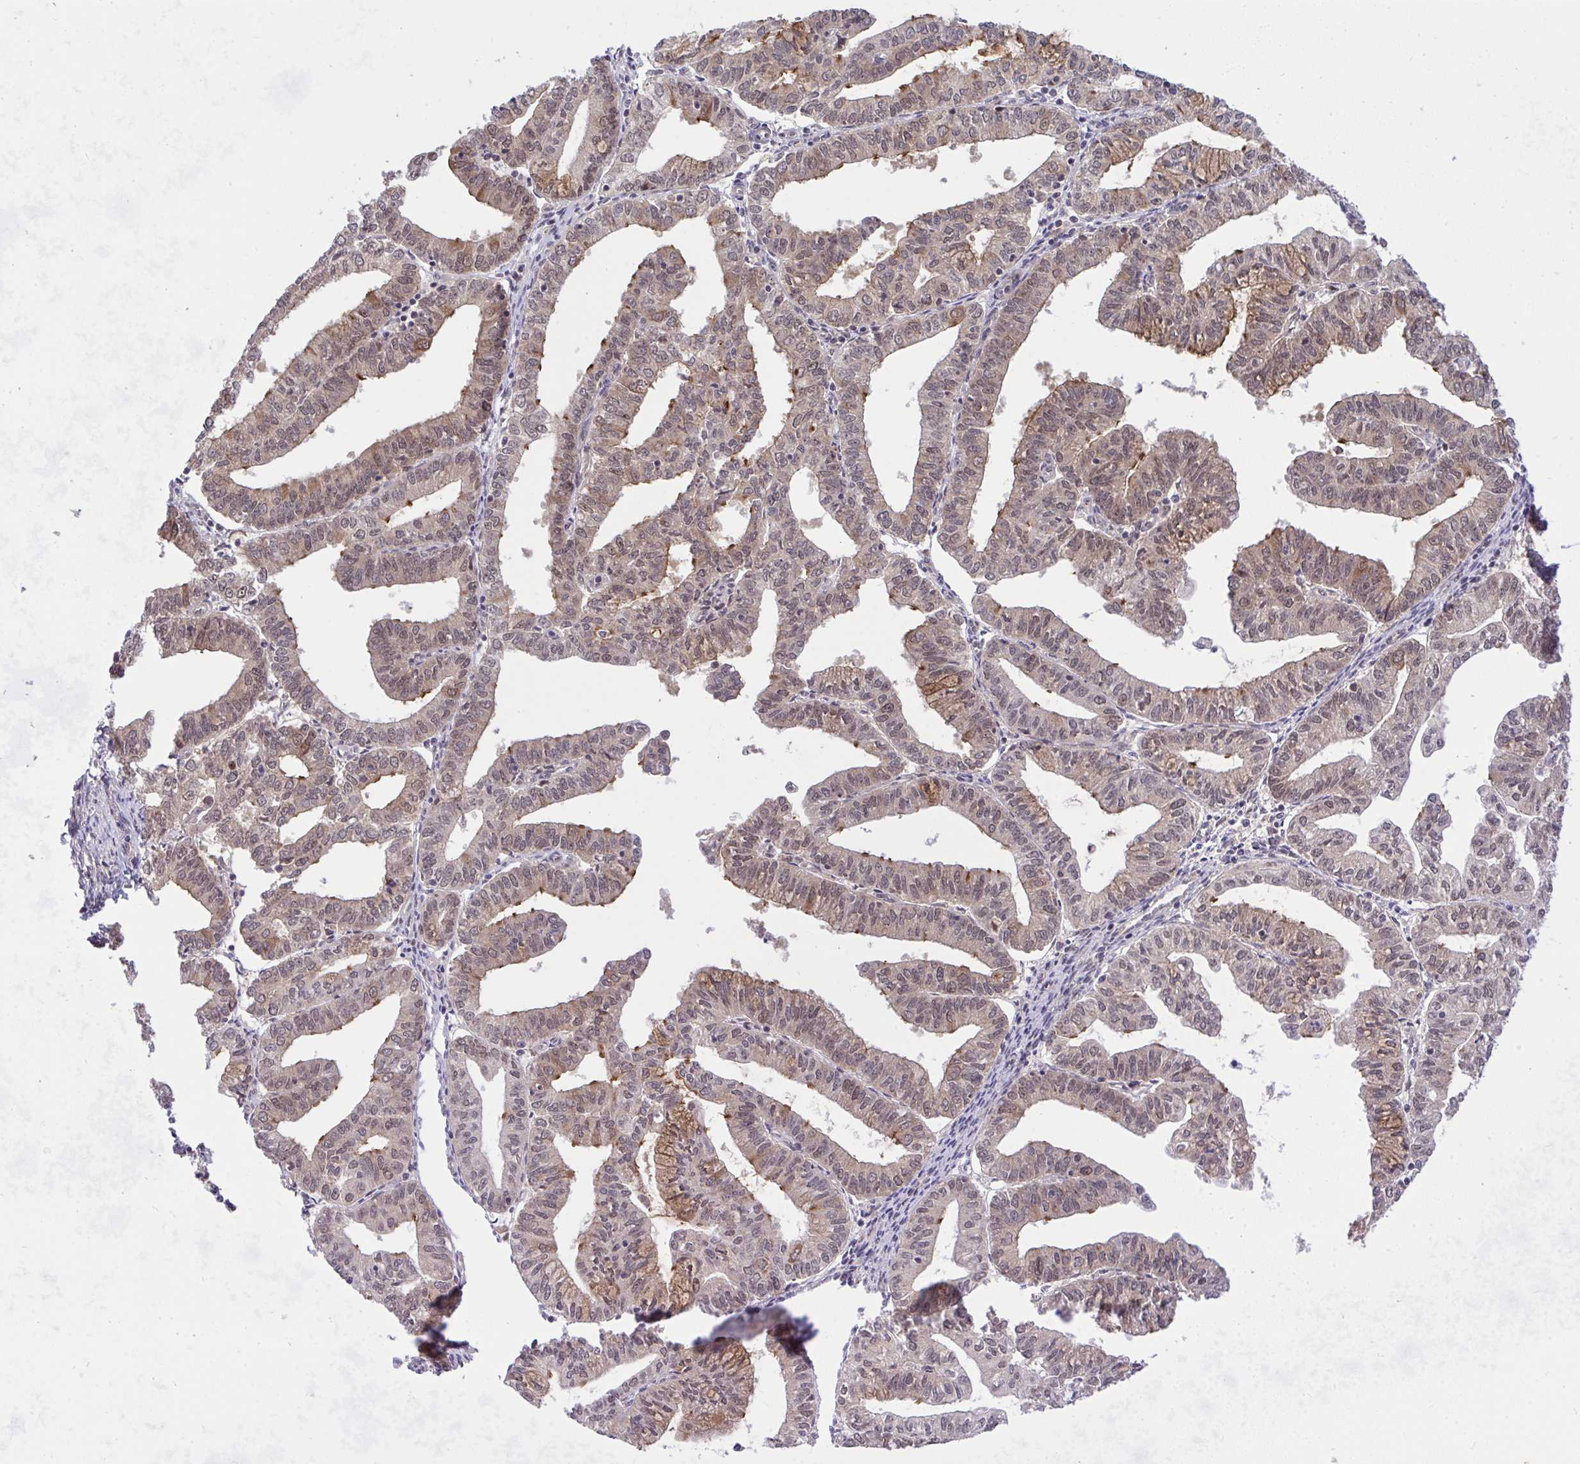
{"staining": {"intensity": "weak", "quantity": "<25%", "location": "cytoplasmic/membranous"}, "tissue": "endometrial cancer", "cell_type": "Tumor cells", "image_type": "cancer", "snomed": [{"axis": "morphology", "description": "Adenocarcinoma, NOS"}, {"axis": "topography", "description": "Endometrium"}], "caption": "There is no significant expression in tumor cells of adenocarcinoma (endometrial).", "gene": "ERI1", "patient": {"sex": "female", "age": 61}}